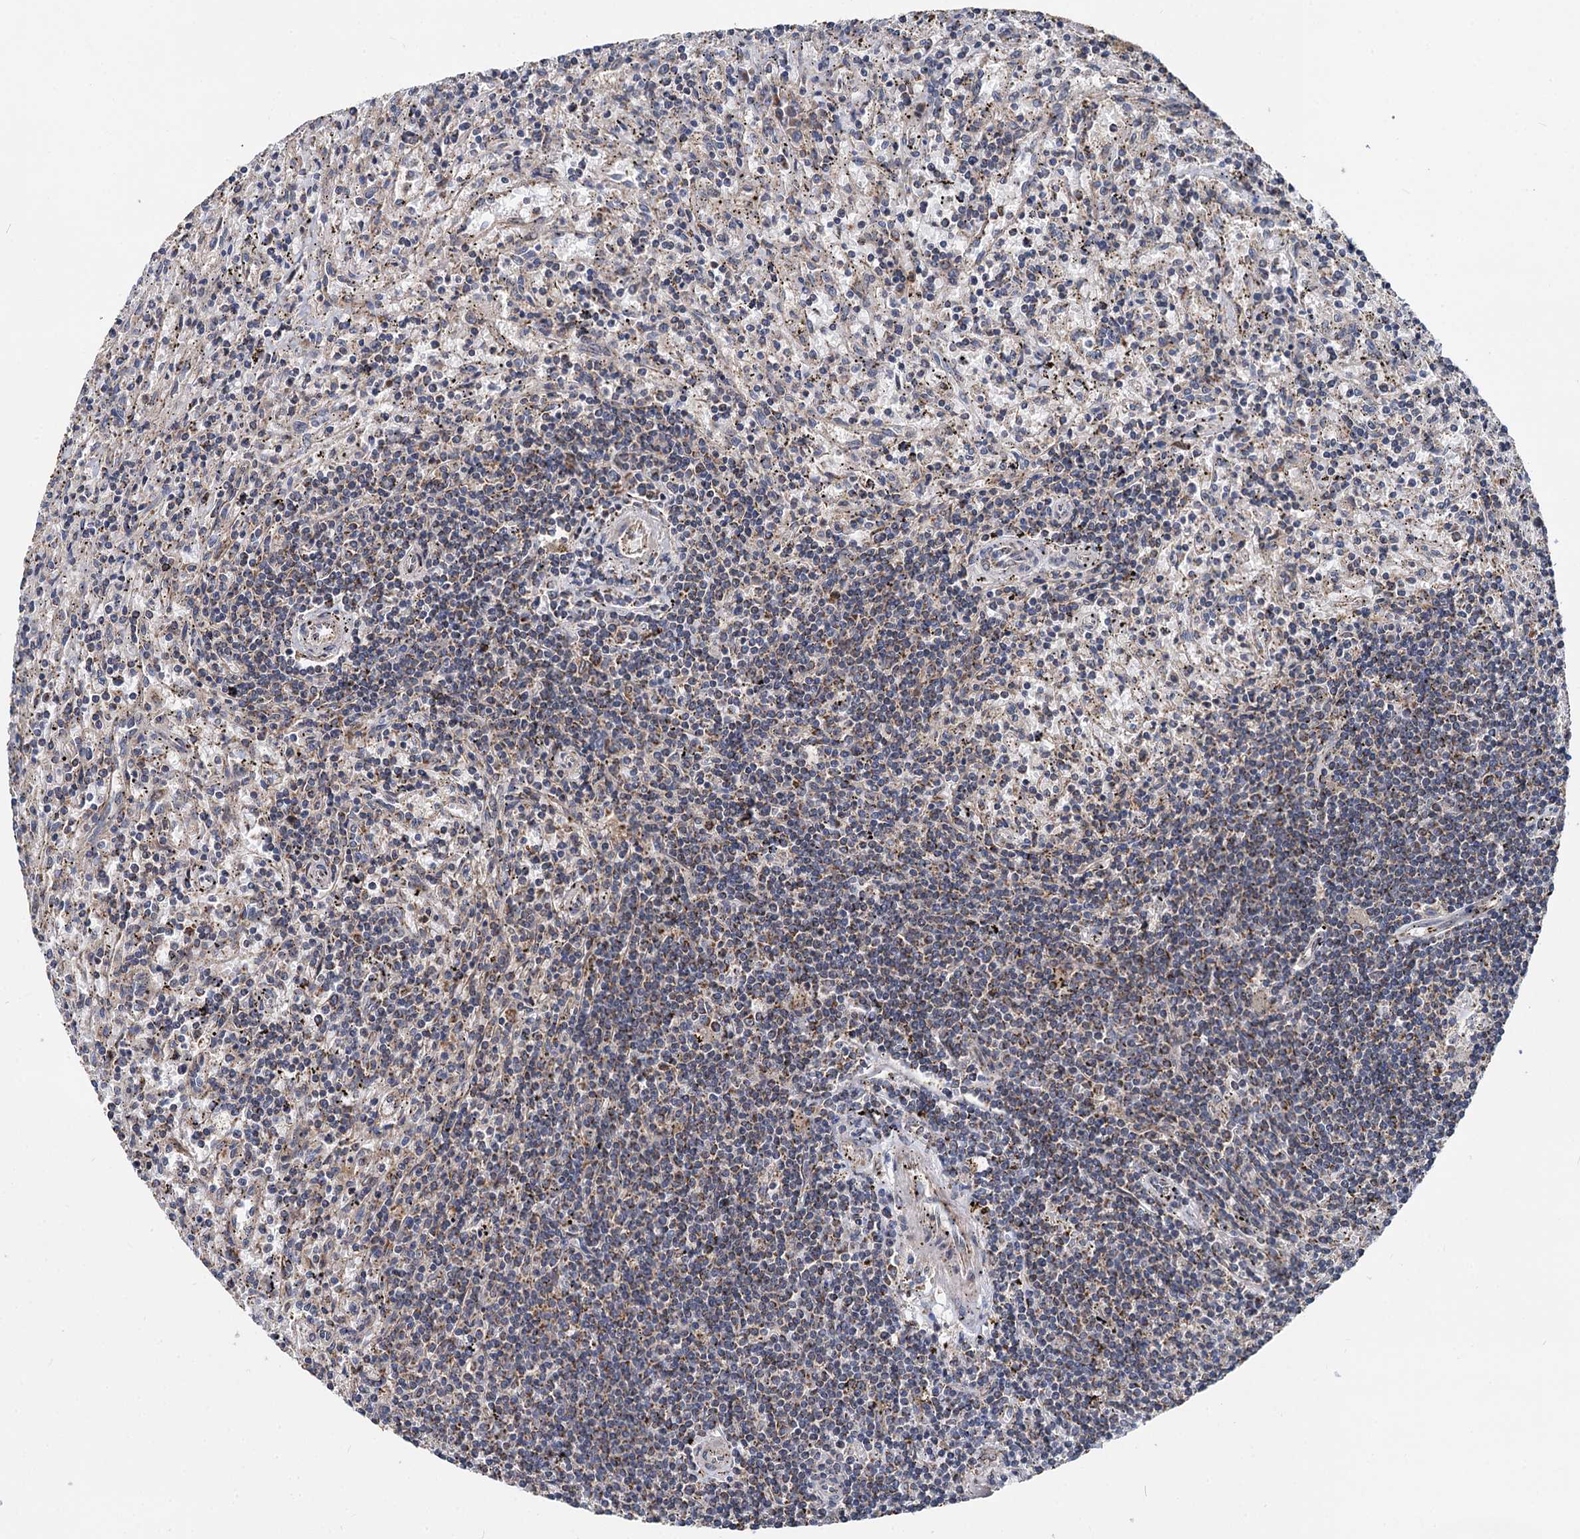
{"staining": {"intensity": "negative", "quantity": "none", "location": "none"}, "tissue": "lymphoma", "cell_type": "Tumor cells", "image_type": "cancer", "snomed": [{"axis": "morphology", "description": "Malignant lymphoma, non-Hodgkin's type, Low grade"}, {"axis": "topography", "description": "Spleen"}], "caption": "Immunohistochemistry histopathology image of neoplastic tissue: lymphoma stained with DAB shows no significant protein positivity in tumor cells.", "gene": "SPRYD3", "patient": {"sex": "male", "age": 76}}